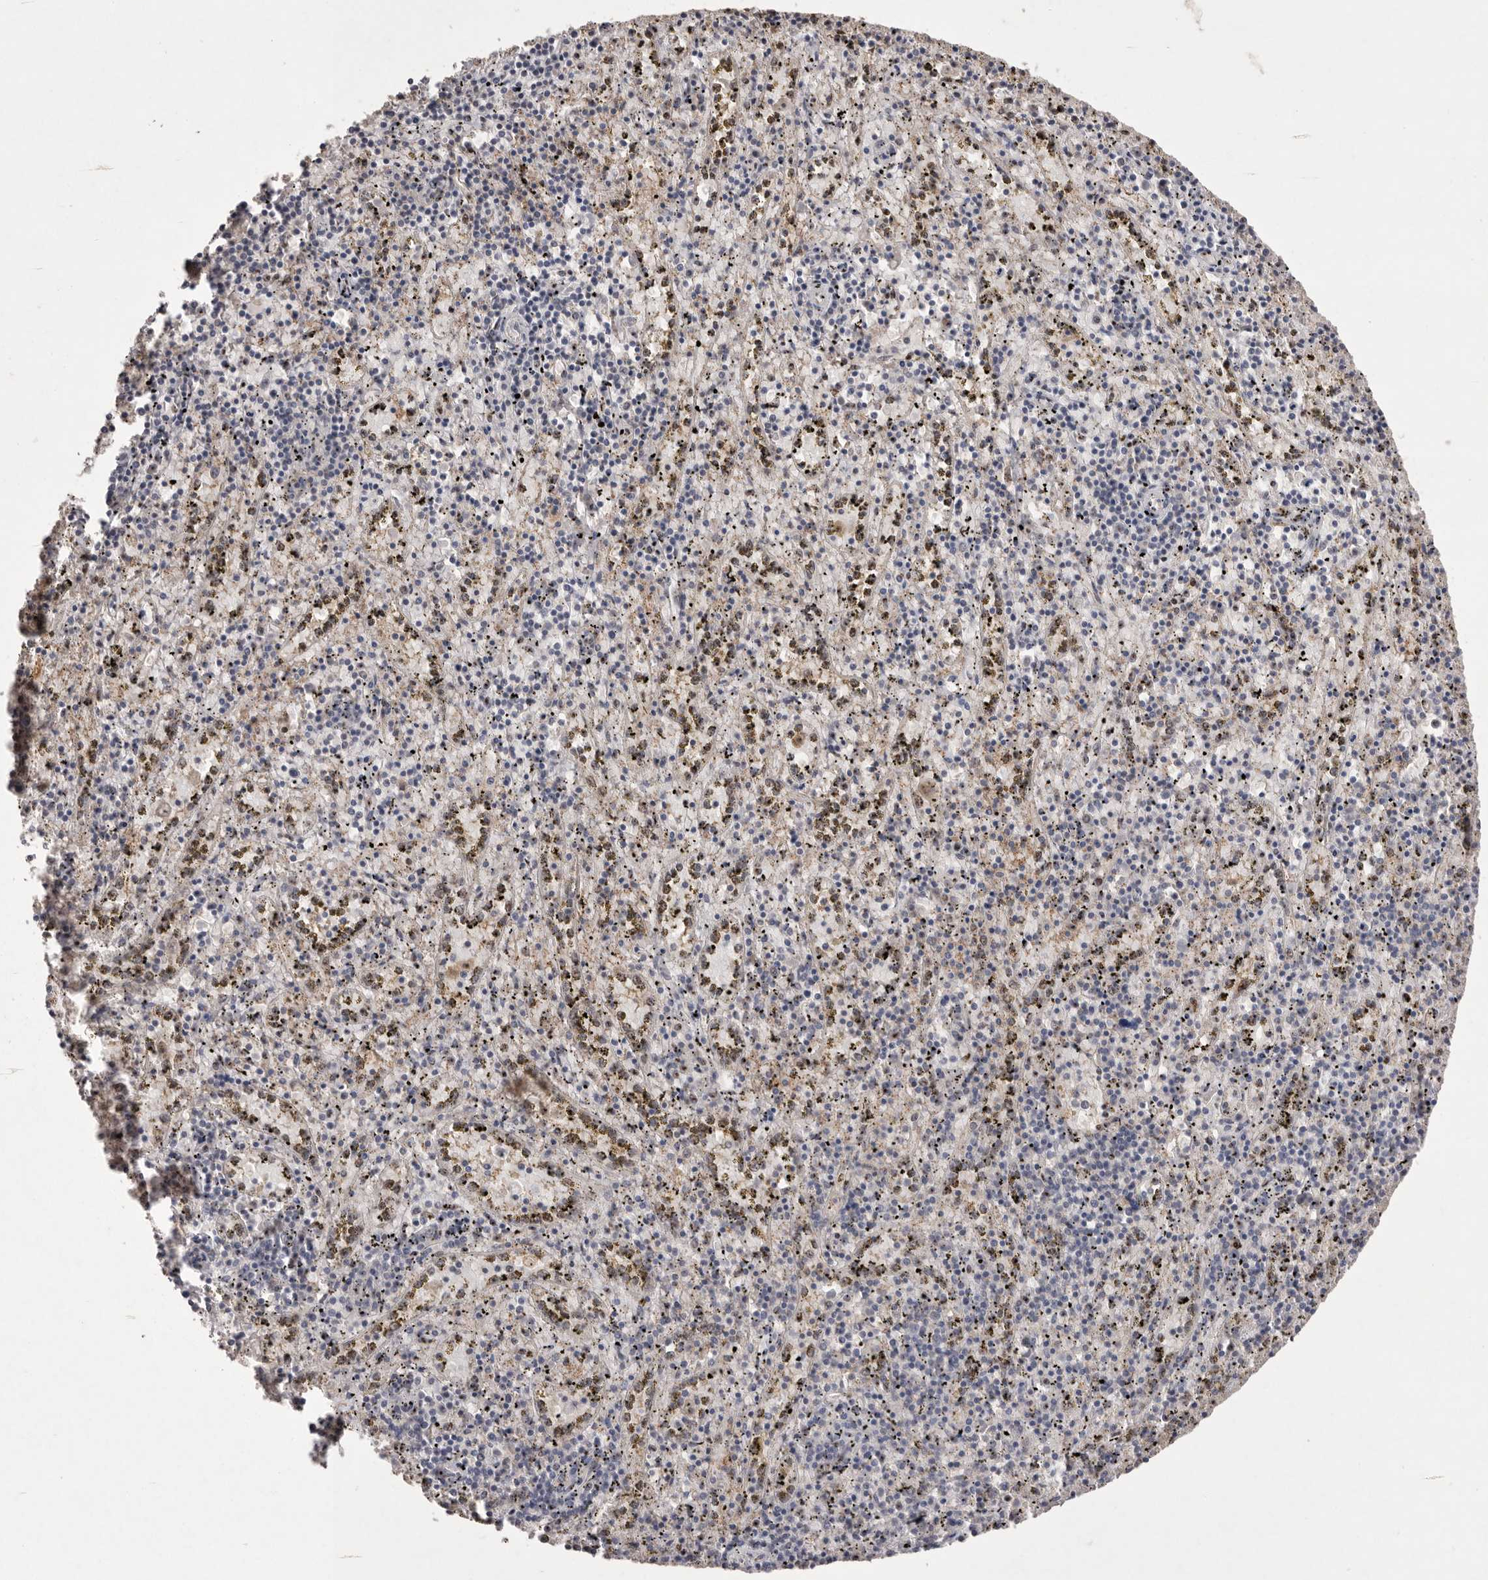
{"staining": {"intensity": "negative", "quantity": "none", "location": "none"}, "tissue": "spleen", "cell_type": "Cells in red pulp", "image_type": "normal", "snomed": [{"axis": "morphology", "description": "Normal tissue, NOS"}, {"axis": "topography", "description": "Spleen"}], "caption": "Cells in red pulp are negative for brown protein staining in unremarkable spleen. (Stains: DAB (3,3'-diaminobenzidine) immunohistochemistry (IHC) with hematoxylin counter stain, Microscopy: brightfield microscopy at high magnification).", "gene": "HUS1", "patient": {"sex": "male", "age": 11}}